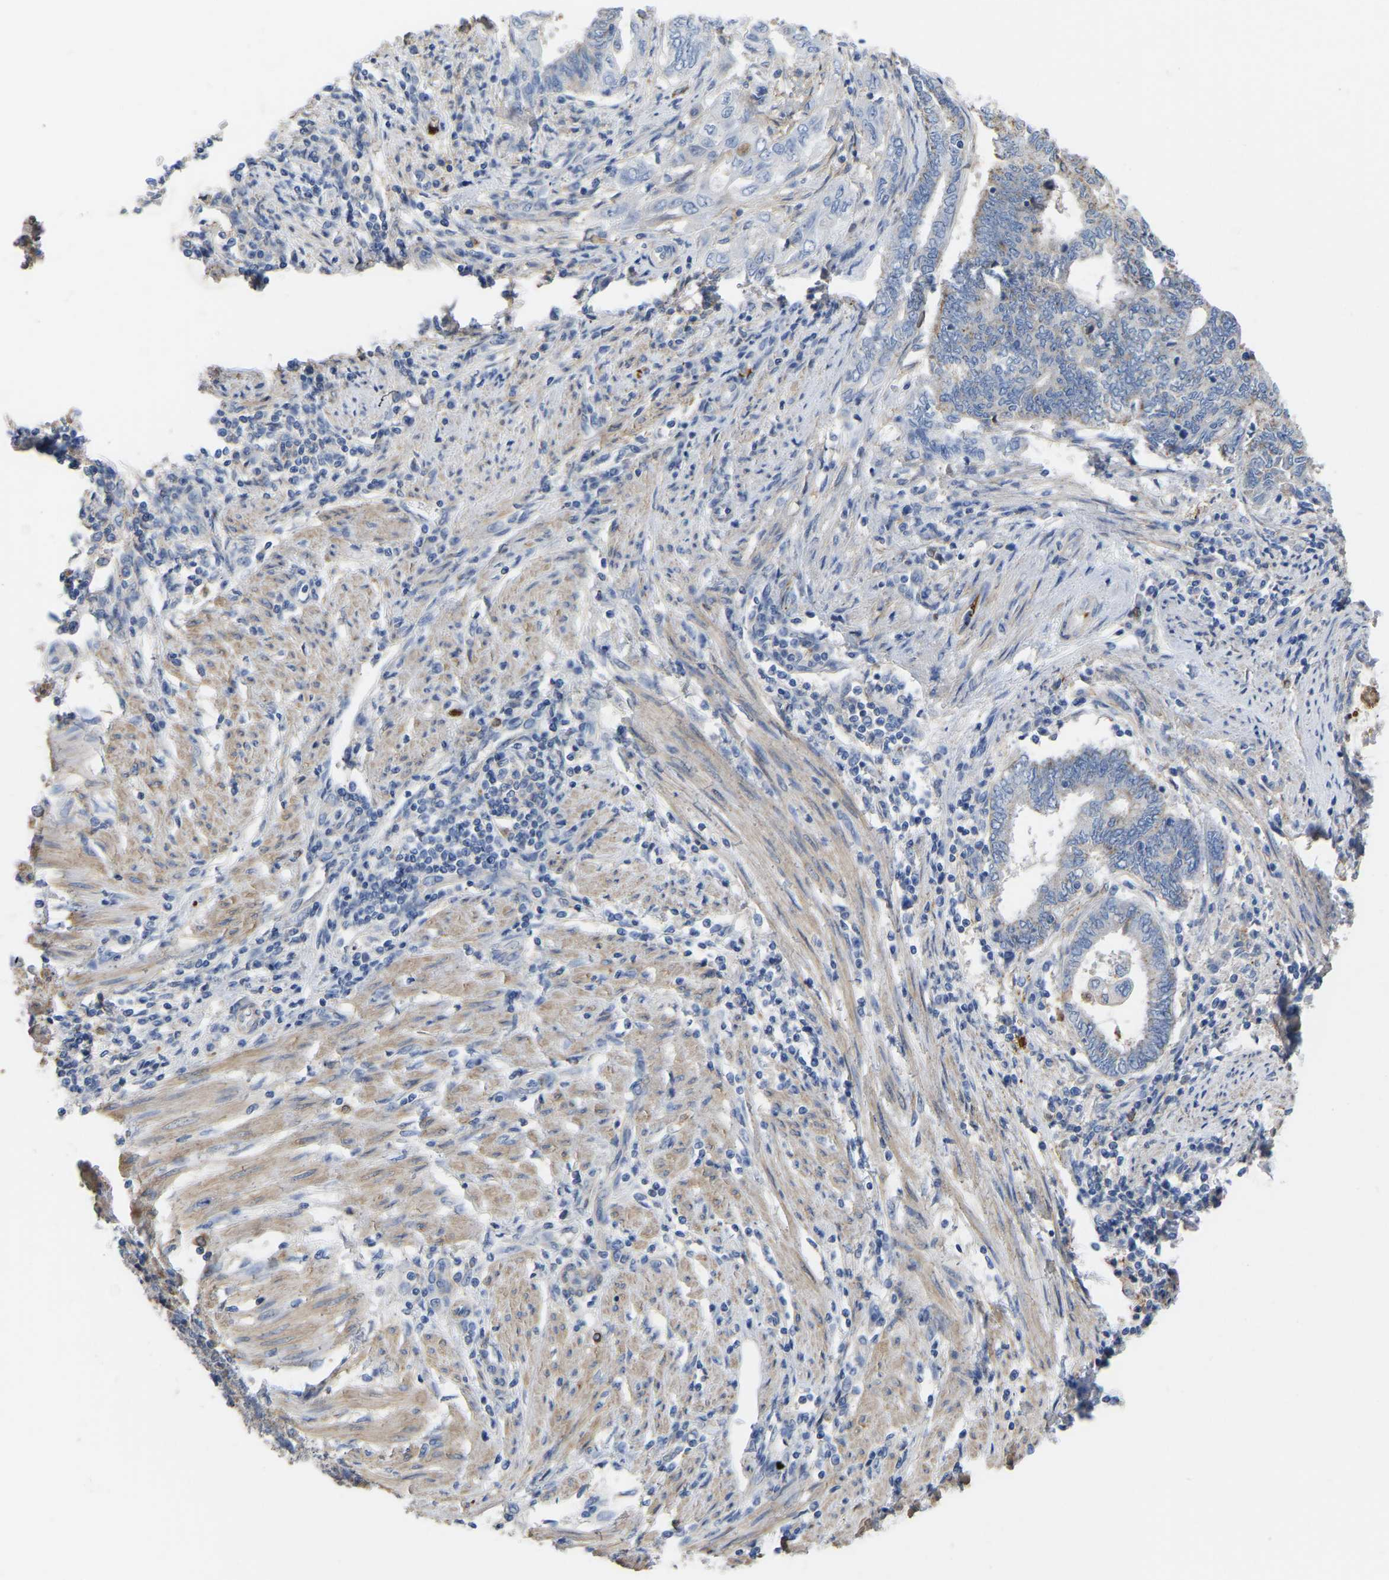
{"staining": {"intensity": "moderate", "quantity": "<25%", "location": "cytoplasmic/membranous"}, "tissue": "endometrial cancer", "cell_type": "Tumor cells", "image_type": "cancer", "snomed": [{"axis": "morphology", "description": "Adenocarcinoma, NOS"}, {"axis": "topography", "description": "Uterus"}, {"axis": "topography", "description": "Endometrium"}], "caption": "This histopathology image exhibits immunohistochemistry (IHC) staining of human adenocarcinoma (endometrial), with low moderate cytoplasmic/membranous staining in approximately <25% of tumor cells.", "gene": "ZNF449", "patient": {"sex": "female", "age": 70}}